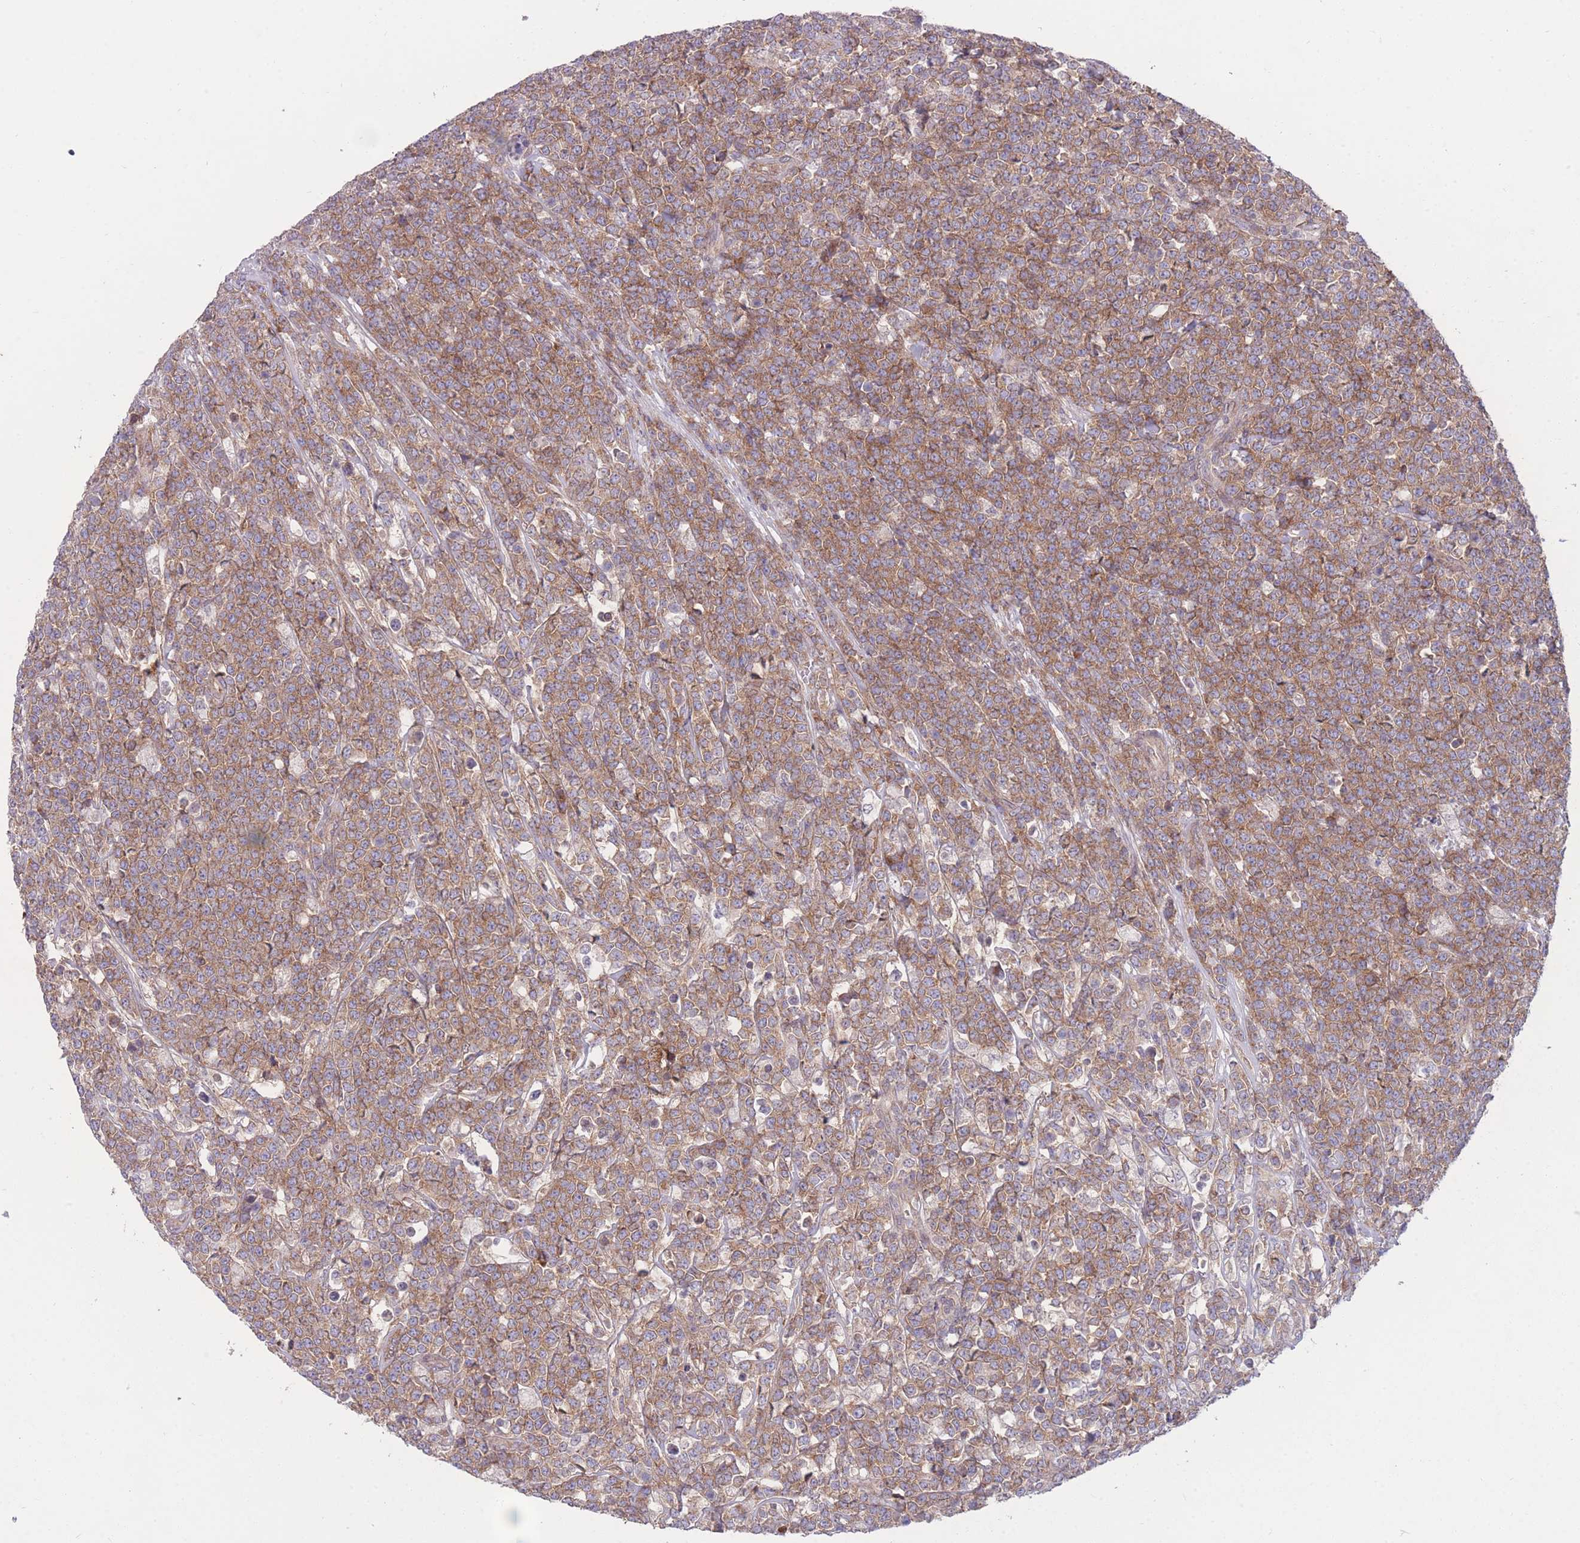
{"staining": {"intensity": "moderate", "quantity": ">75%", "location": "cytoplasmic/membranous"}, "tissue": "lymphoma", "cell_type": "Tumor cells", "image_type": "cancer", "snomed": [{"axis": "morphology", "description": "Malignant lymphoma, non-Hodgkin's type, High grade"}, {"axis": "topography", "description": "Small intestine"}], "caption": "High-magnification brightfield microscopy of high-grade malignant lymphoma, non-Hodgkin's type stained with DAB (brown) and counterstained with hematoxylin (blue). tumor cells exhibit moderate cytoplasmic/membranous expression is identified in approximately>75% of cells.", "gene": "RIC8A", "patient": {"sex": "male", "age": 8}}